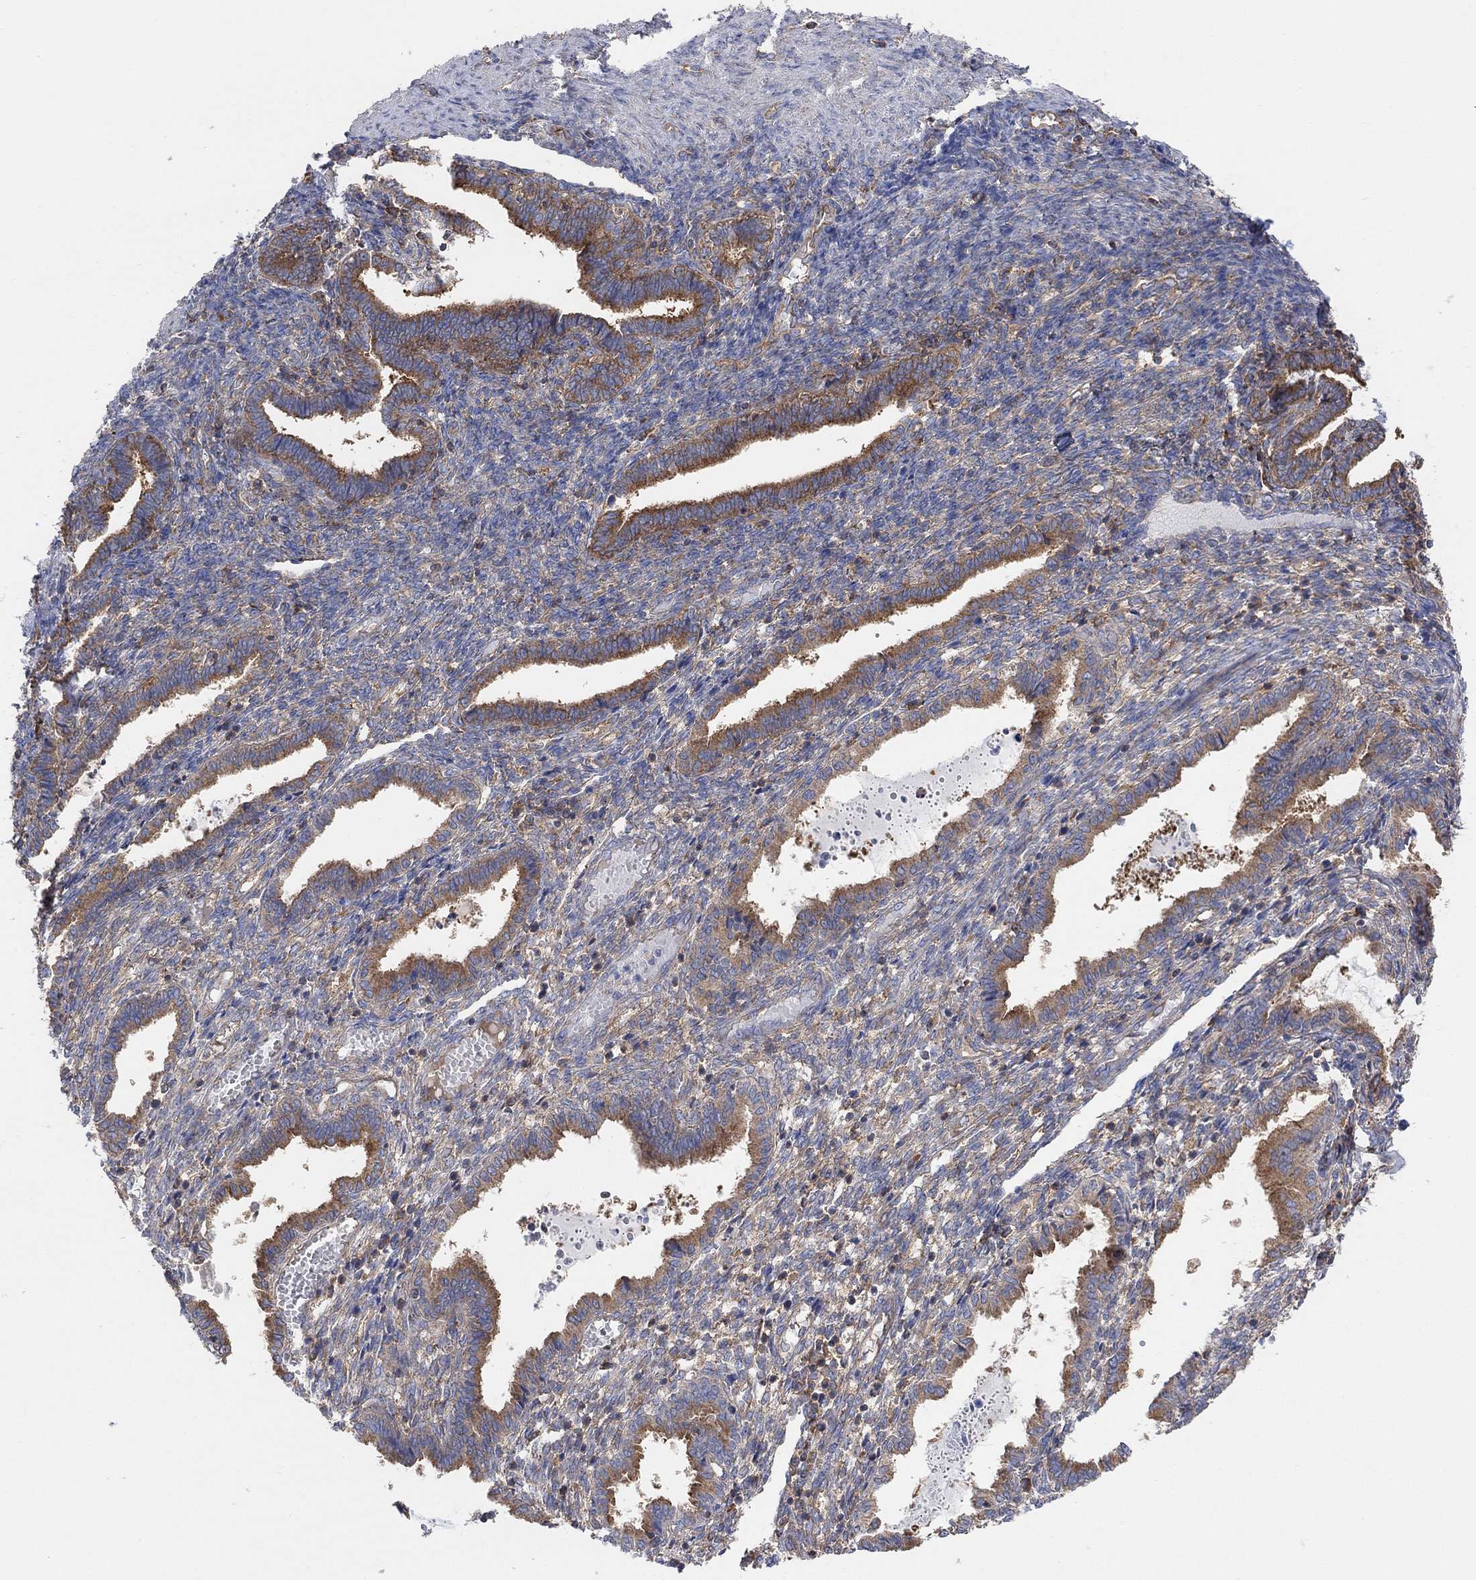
{"staining": {"intensity": "weak", "quantity": "<25%", "location": "cytoplasmic/membranous"}, "tissue": "endometrium", "cell_type": "Cells in endometrial stroma", "image_type": "normal", "snomed": [{"axis": "morphology", "description": "Normal tissue, NOS"}, {"axis": "topography", "description": "Endometrium"}], "caption": "High power microscopy histopathology image of an immunohistochemistry image of unremarkable endometrium, revealing no significant positivity in cells in endometrial stroma. The staining is performed using DAB brown chromogen with nuclei counter-stained in using hematoxylin.", "gene": "BLOC1S3", "patient": {"sex": "female", "age": 43}}